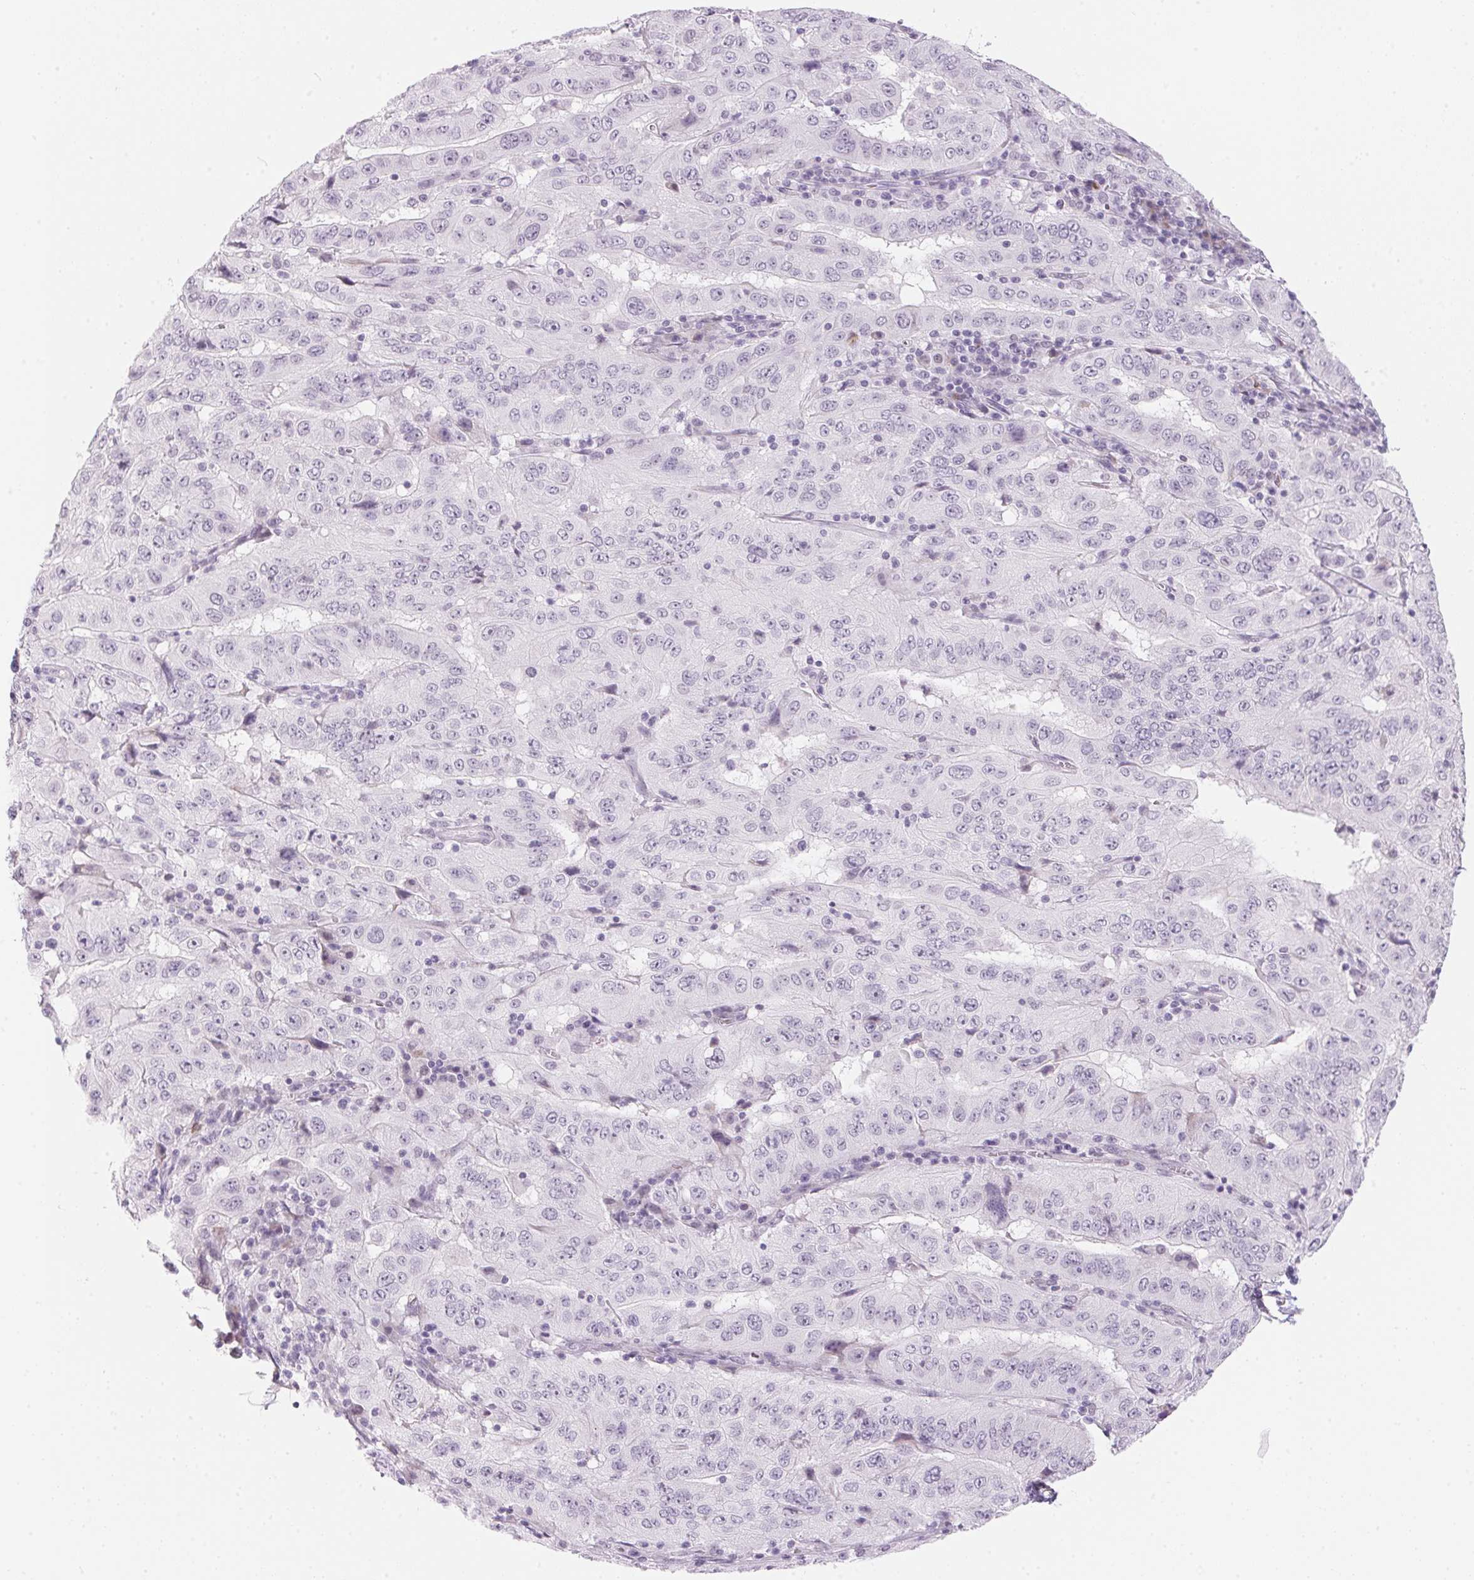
{"staining": {"intensity": "negative", "quantity": "none", "location": "none"}, "tissue": "pancreatic cancer", "cell_type": "Tumor cells", "image_type": "cancer", "snomed": [{"axis": "morphology", "description": "Adenocarcinoma, NOS"}, {"axis": "topography", "description": "Pancreas"}], "caption": "Tumor cells show no significant protein staining in pancreatic adenocarcinoma.", "gene": "CADPS", "patient": {"sex": "male", "age": 63}}